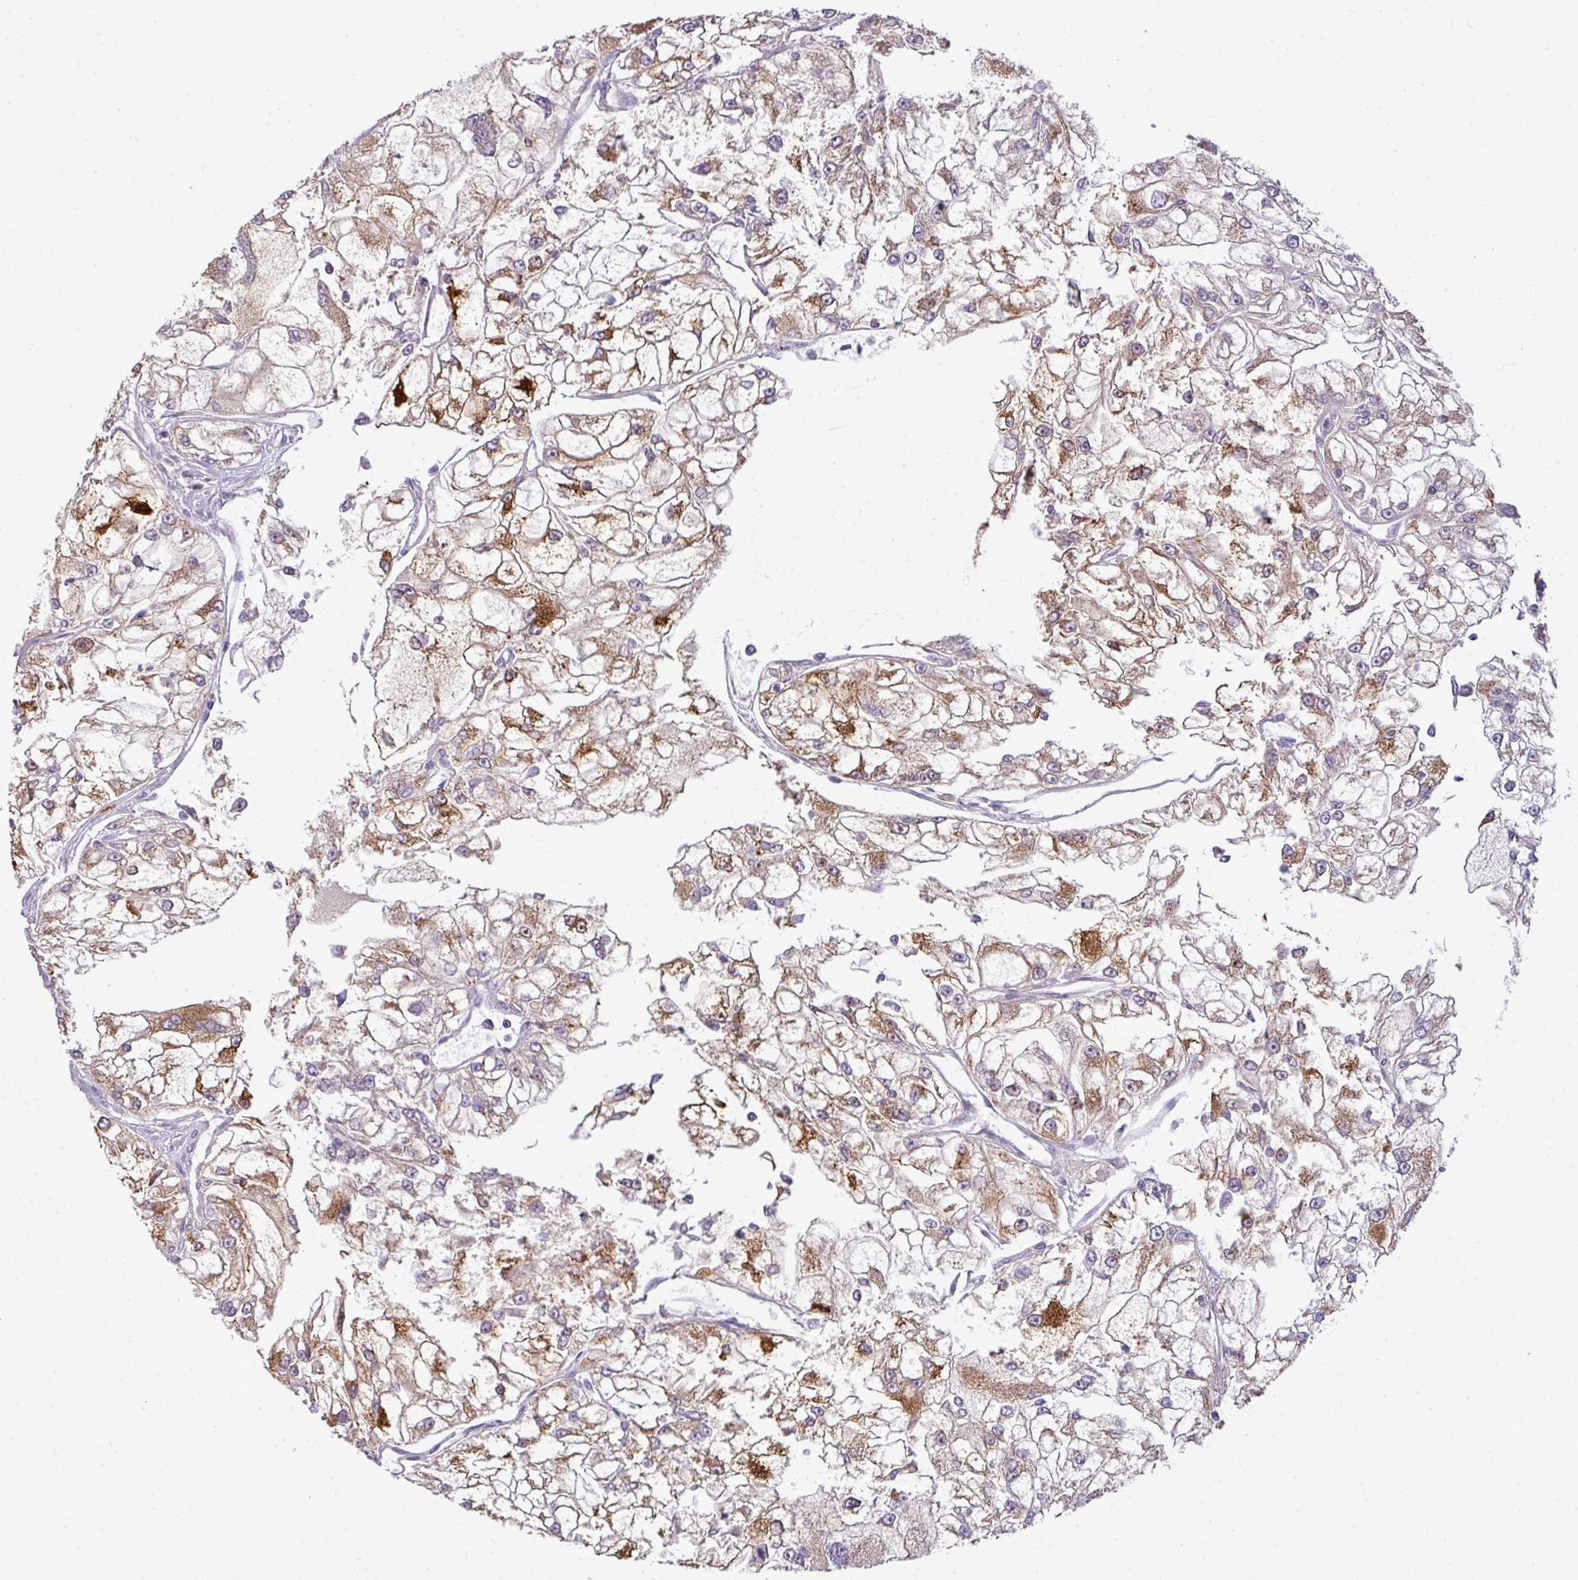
{"staining": {"intensity": "moderate", "quantity": ">75%", "location": "cytoplasmic/membranous"}, "tissue": "renal cancer", "cell_type": "Tumor cells", "image_type": "cancer", "snomed": [{"axis": "morphology", "description": "Adenocarcinoma, NOS"}, {"axis": "topography", "description": "Kidney"}], "caption": "Renal cancer stained with a protein marker demonstrates moderate staining in tumor cells.", "gene": "STAT5A", "patient": {"sex": "female", "age": 72}}